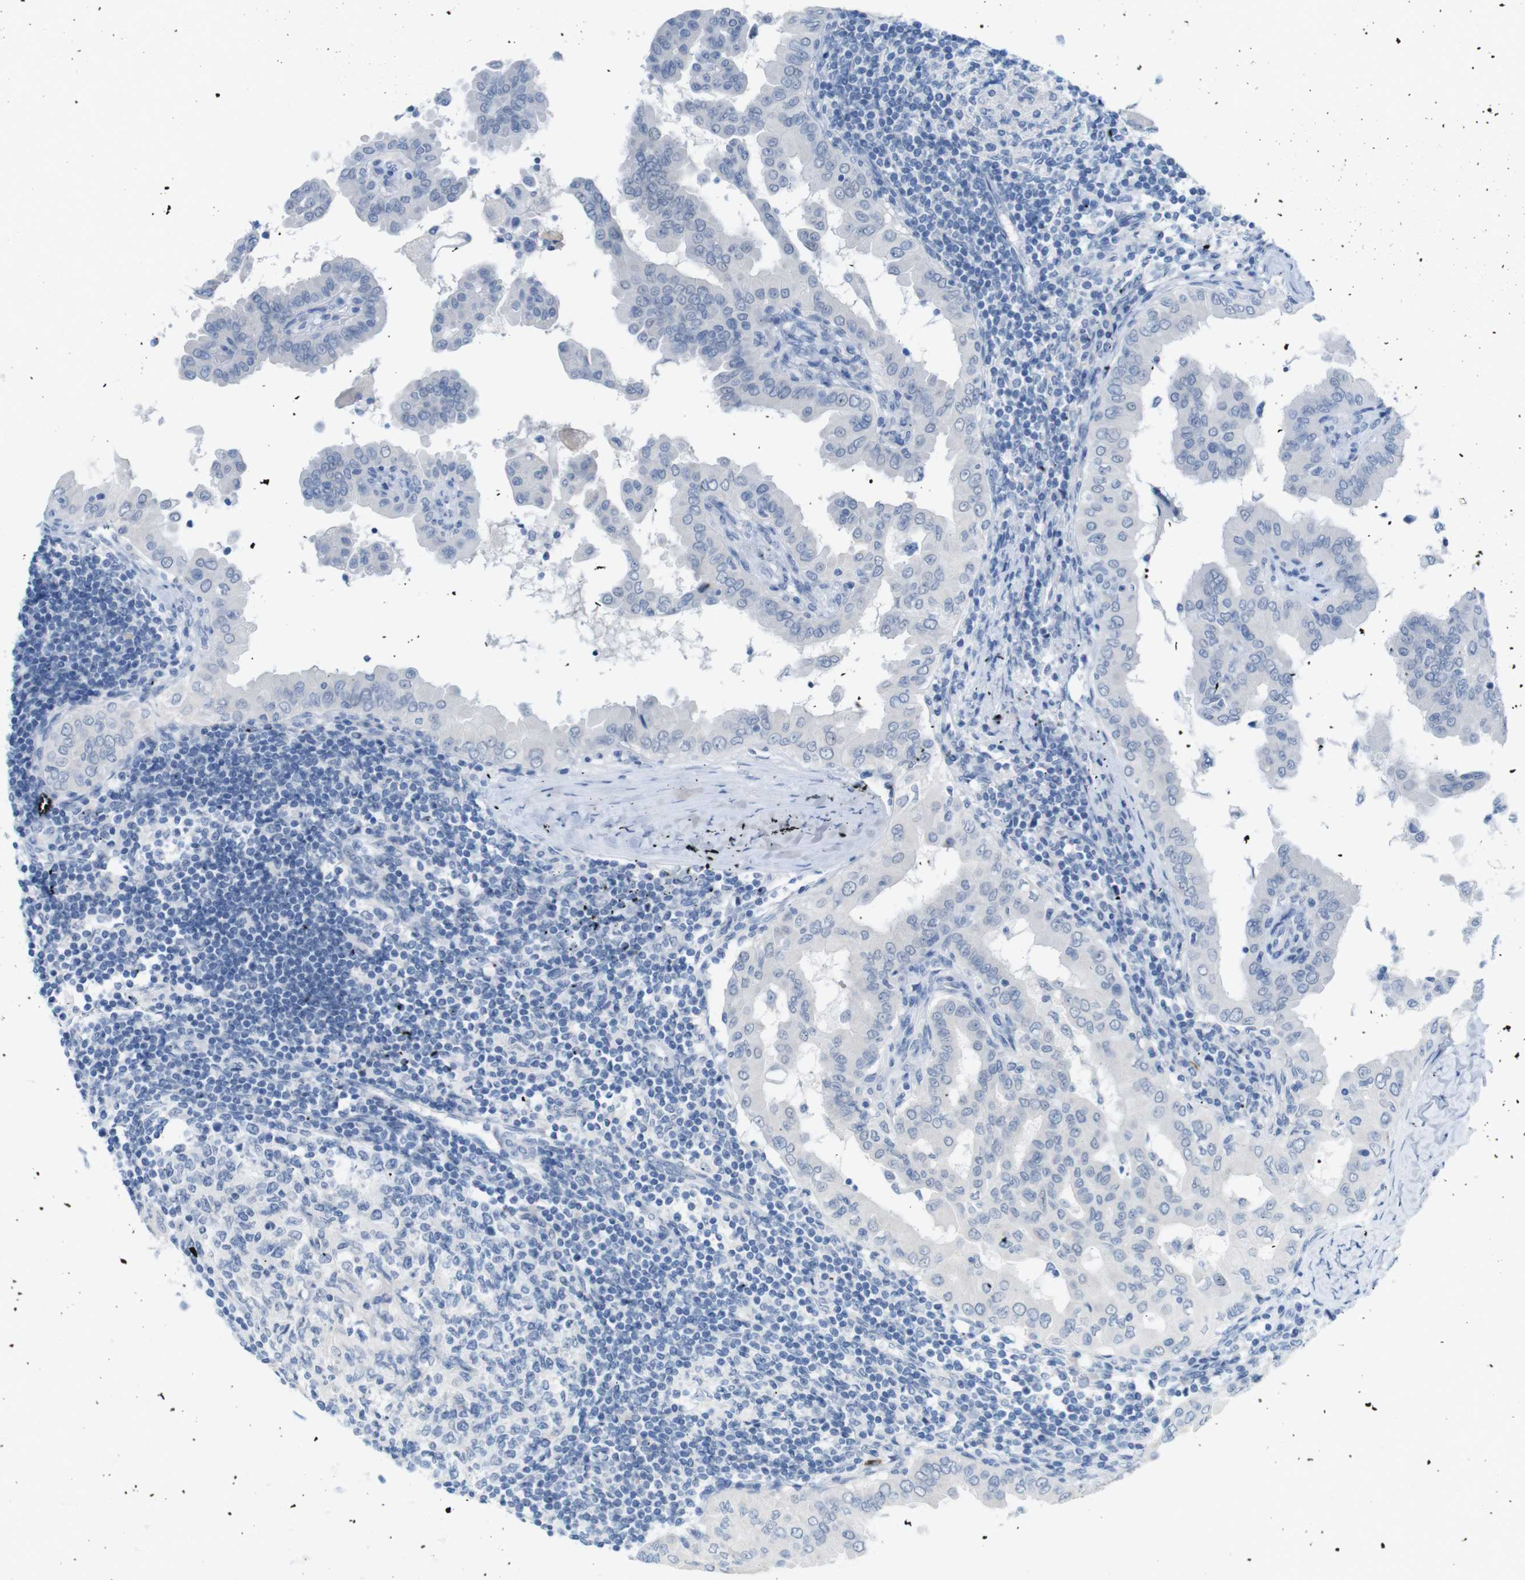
{"staining": {"intensity": "negative", "quantity": "none", "location": "none"}, "tissue": "thyroid cancer", "cell_type": "Tumor cells", "image_type": "cancer", "snomed": [{"axis": "morphology", "description": "Papillary adenocarcinoma, NOS"}, {"axis": "topography", "description": "Thyroid gland"}], "caption": "This micrograph is of thyroid cancer (papillary adenocarcinoma) stained with IHC to label a protein in brown with the nuclei are counter-stained blue. There is no expression in tumor cells. The staining was performed using DAB (3,3'-diaminobenzidine) to visualize the protein expression in brown, while the nuclei were stained in blue with hematoxylin (Magnification: 20x).", "gene": "OPN1SW", "patient": {"sex": "male", "age": 33}}